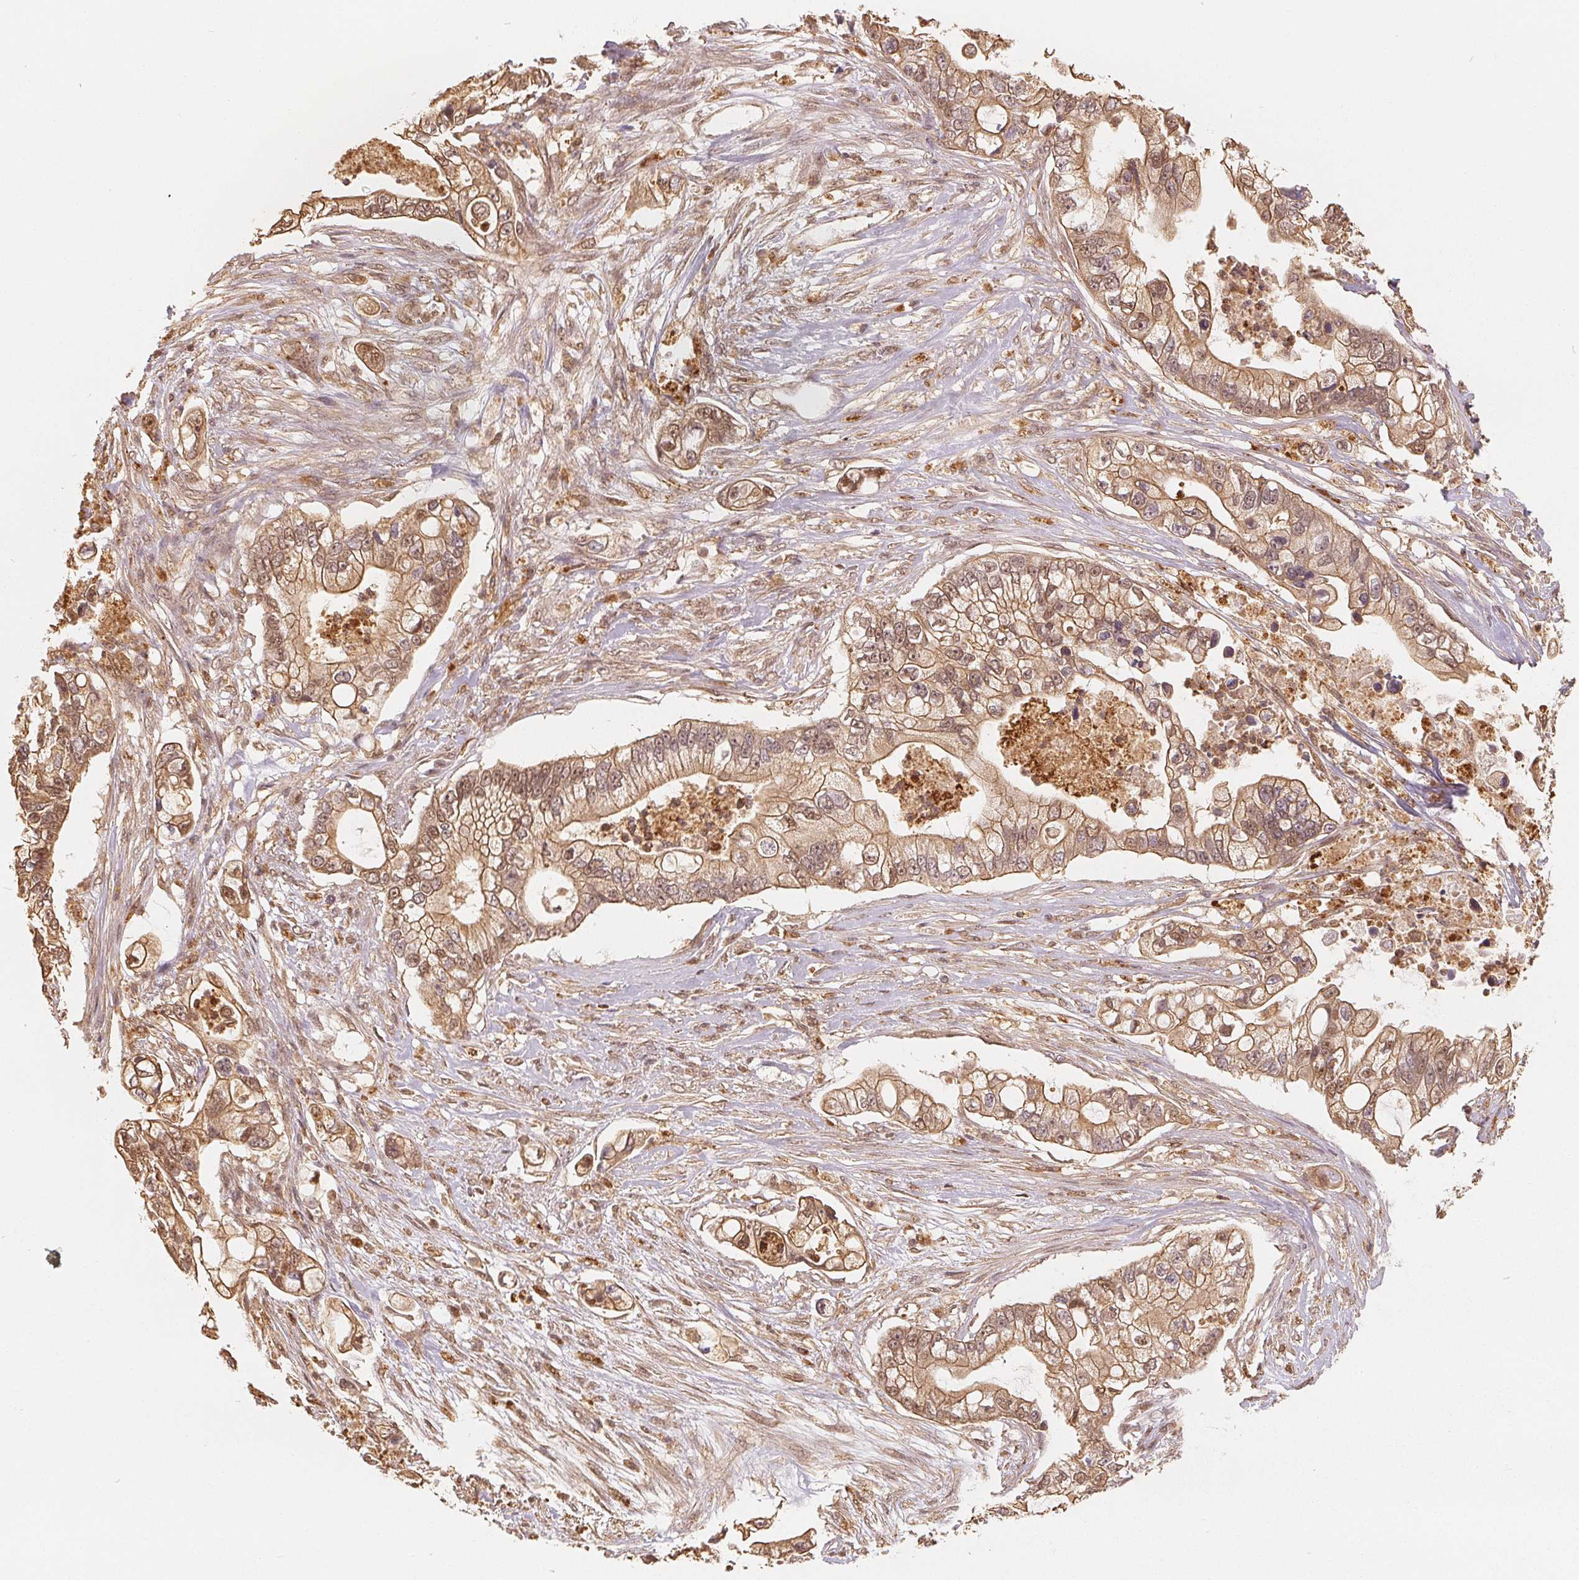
{"staining": {"intensity": "moderate", "quantity": ">75%", "location": "cytoplasmic/membranous,nuclear"}, "tissue": "pancreatic cancer", "cell_type": "Tumor cells", "image_type": "cancer", "snomed": [{"axis": "morphology", "description": "Adenocarcinoma, NOS"}, {"axis": "topography", "description": "Pancreas"}], "caption": "Immunohistochemical staining of human pancreatic cancer demonstrates medium levels of moderate cytoplasmic/membranous and nuclear expression in about >75% of tumor cells.", "gene": "GUSB", "patient": {"sex": "female", "age": 69}}